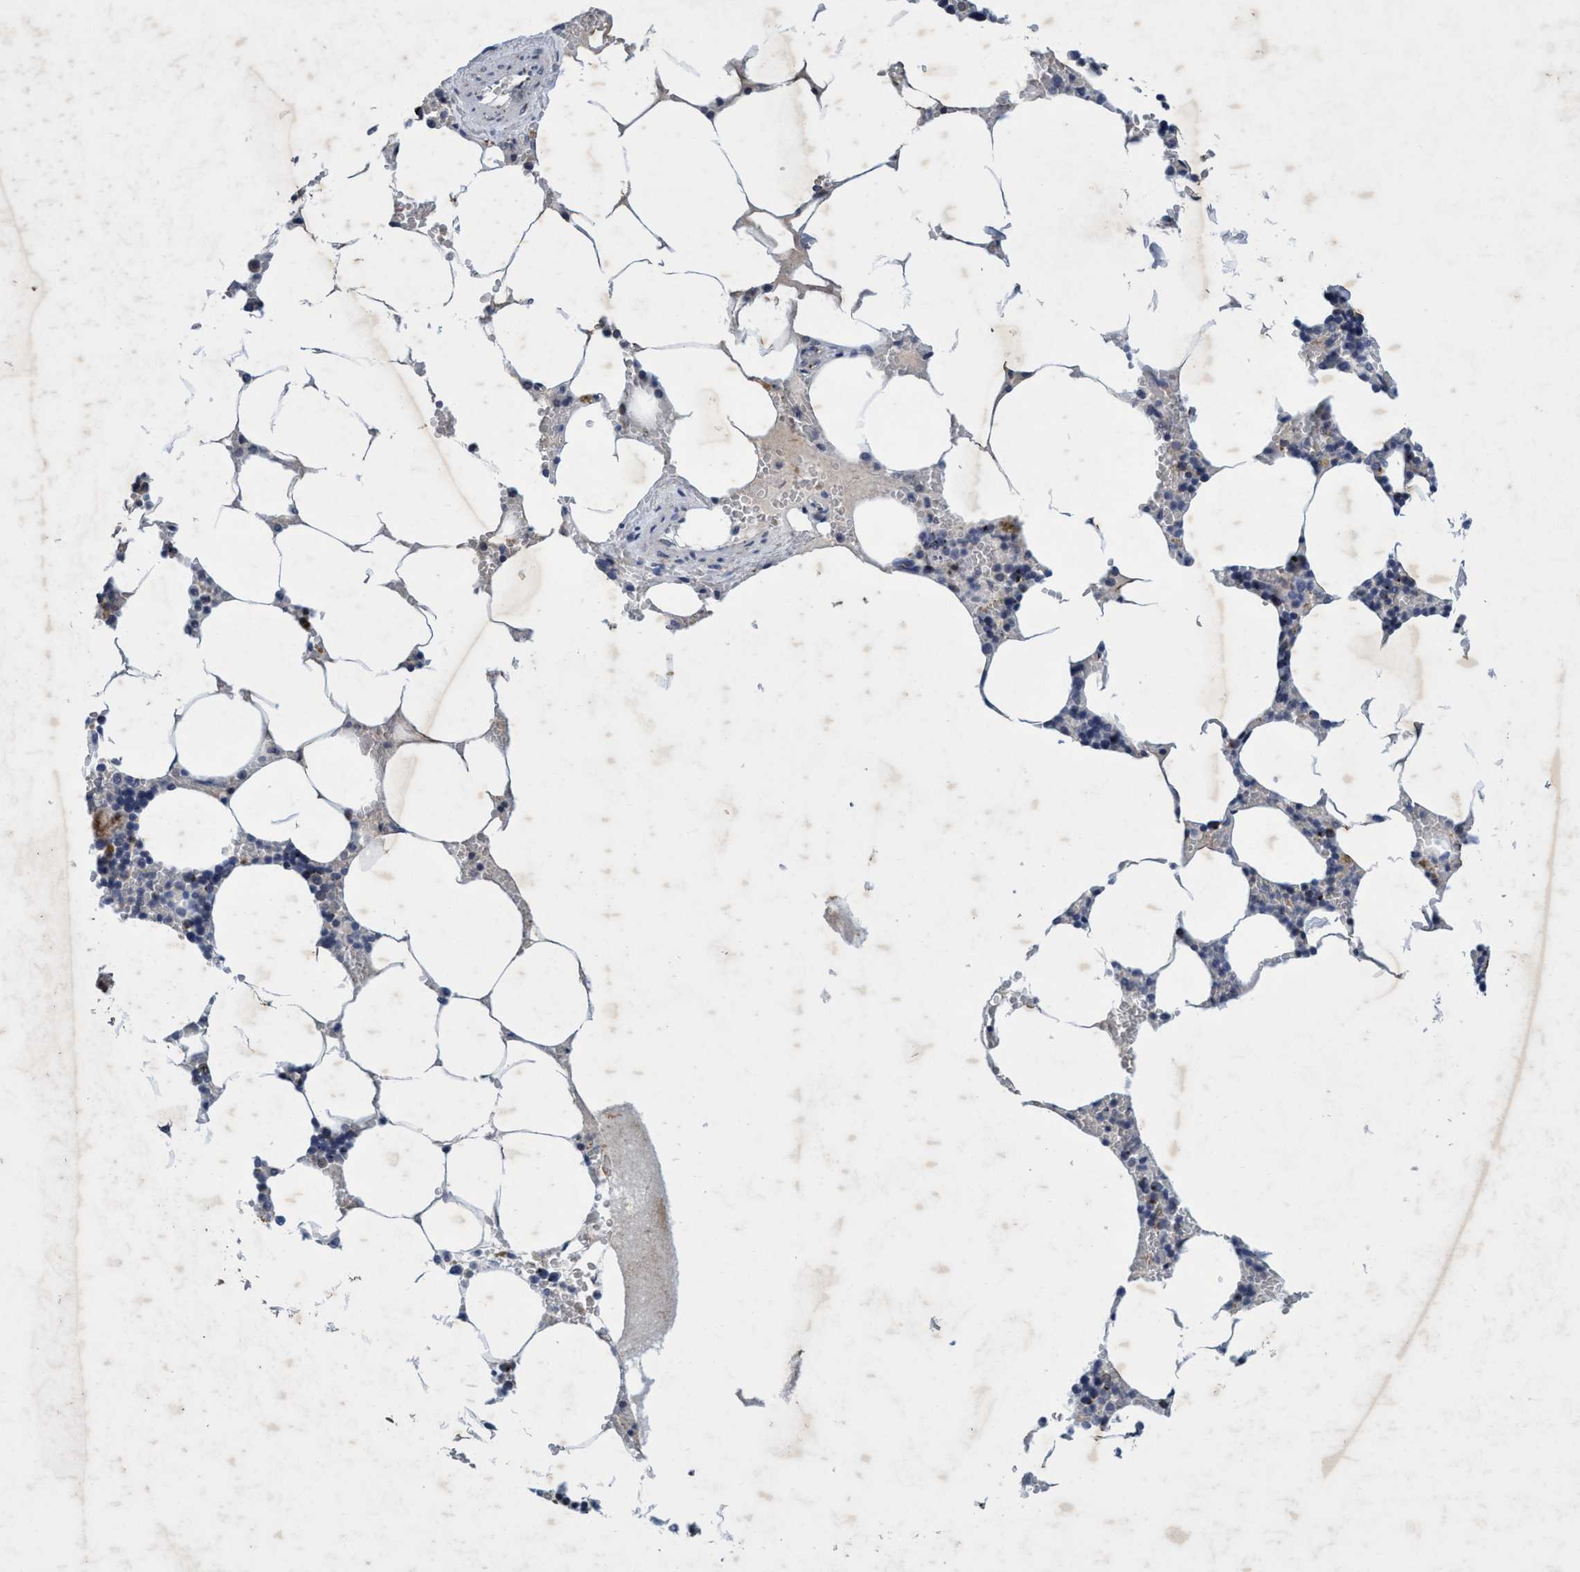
{"staining": {"intensity": "weak", "quantity": "<25%", "location": "cytoplasmic/membranous"}, "tissue": "bone marrow", "cell_type": "Hematopoietic cells", "image_type": "normal", "snomed": [{"axis": "morphology", "description": "Normal tissue, NOS"}, {"axis": "topography", "description": "Bone marrow"}], "caption": "The micrograph demonstrates no staining of hematopoietic cells in unremarkable bone marrow.", "gene": "GRB14", "patient": {"sex": "male", "age": 70}}